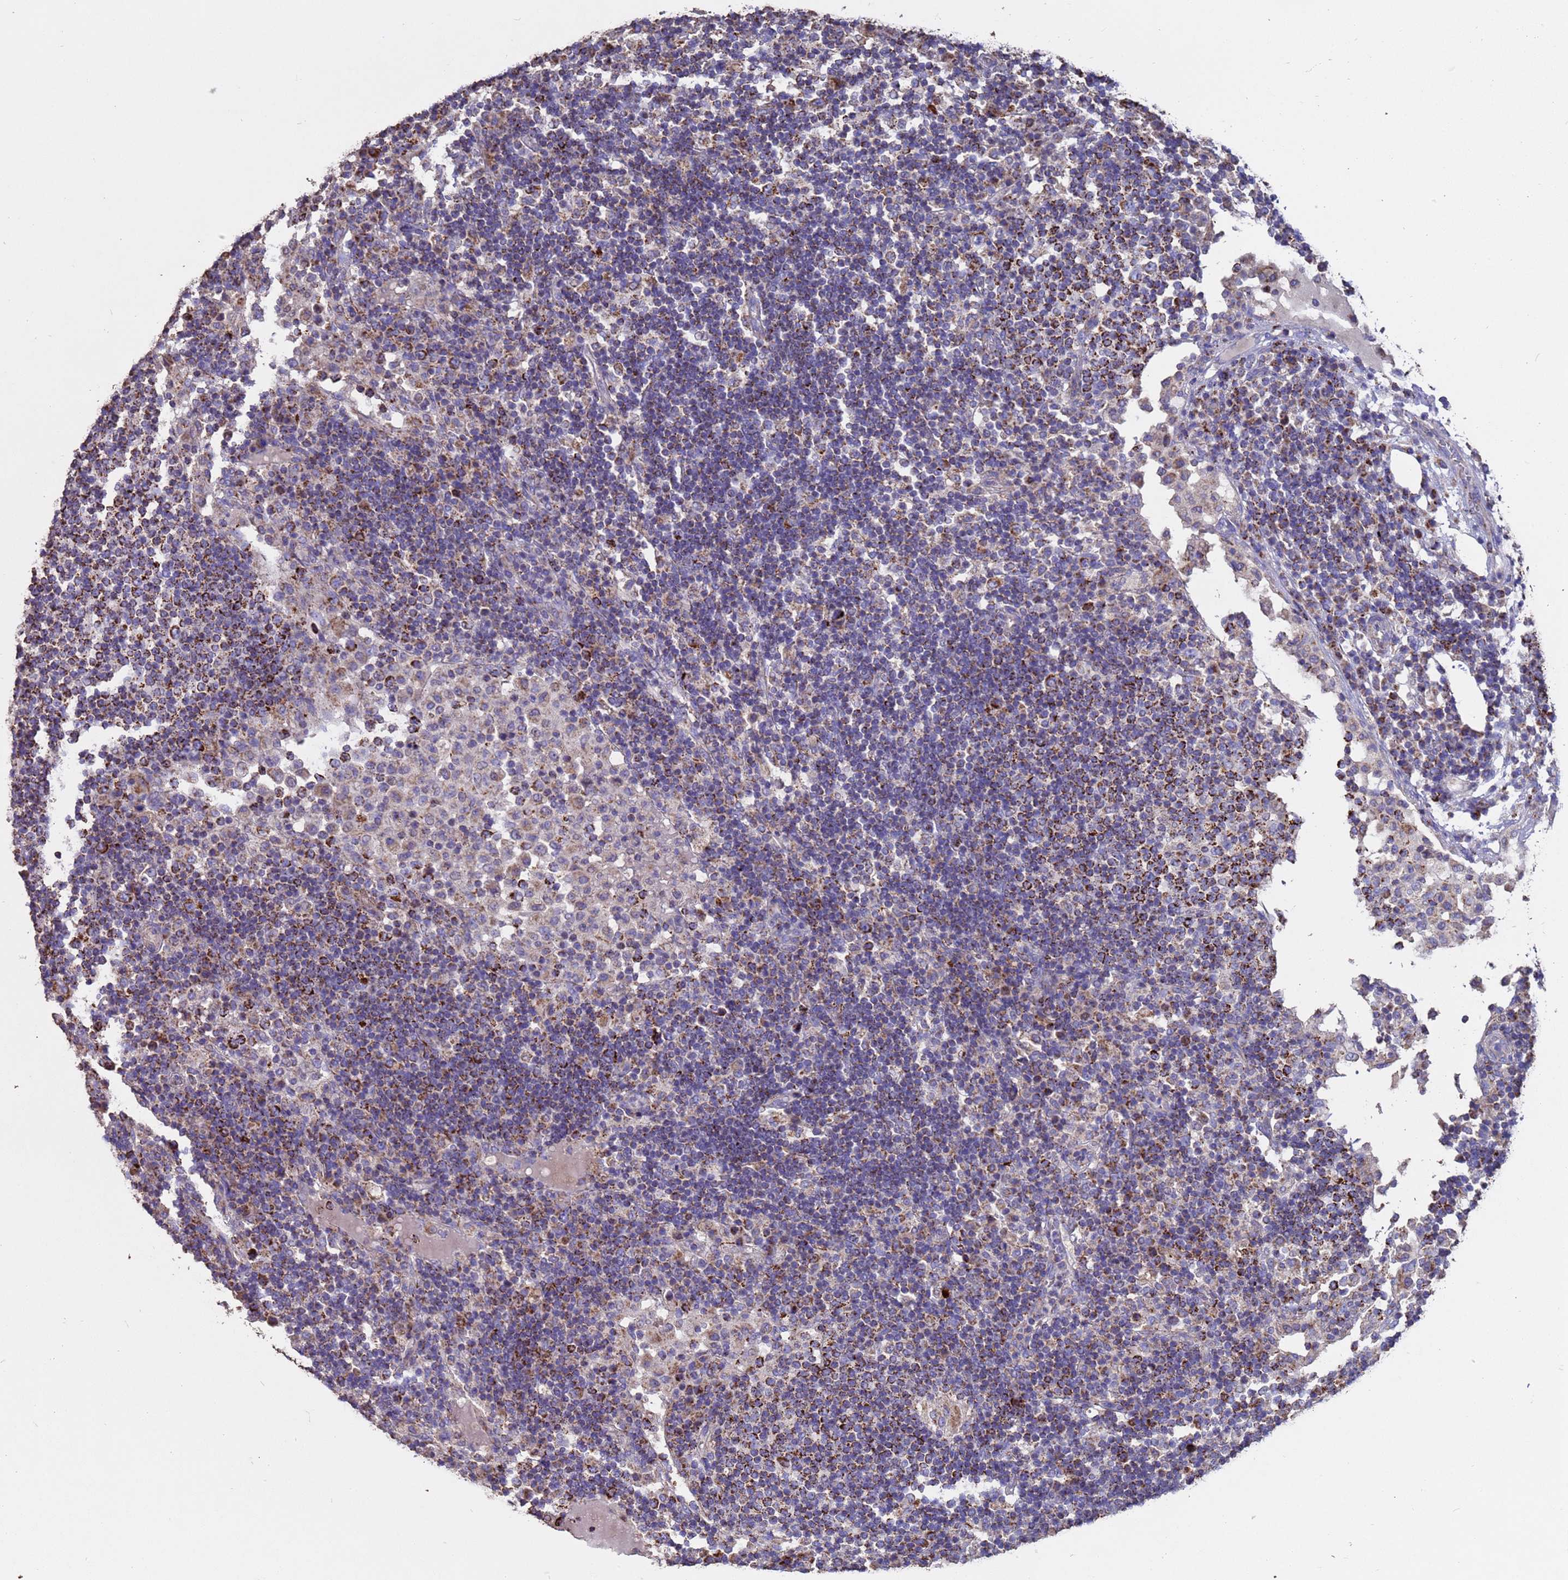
{"staining": {"intensity": "moderate", "quantity": "<25%", "location": "cytoplasmic/membranous"}, "tissue": "lymph node", "cell_type": "Germinal center cells", "image_type": "normal", "snomed": [{"axis": "morphology", "description": "Normal tissue, NOS"}, {"axis": "topography", "description": "Lymph node"}], "caption": "An immunohistochemistry (IHC) image of normal tissue is shown. Protein staining in brown highlights moderate cytoplasmic/membranous positivity in lymph node within germinal center cells.", "gene": "ZNFX1", "patient": {"sex": "female", "age": 53}}